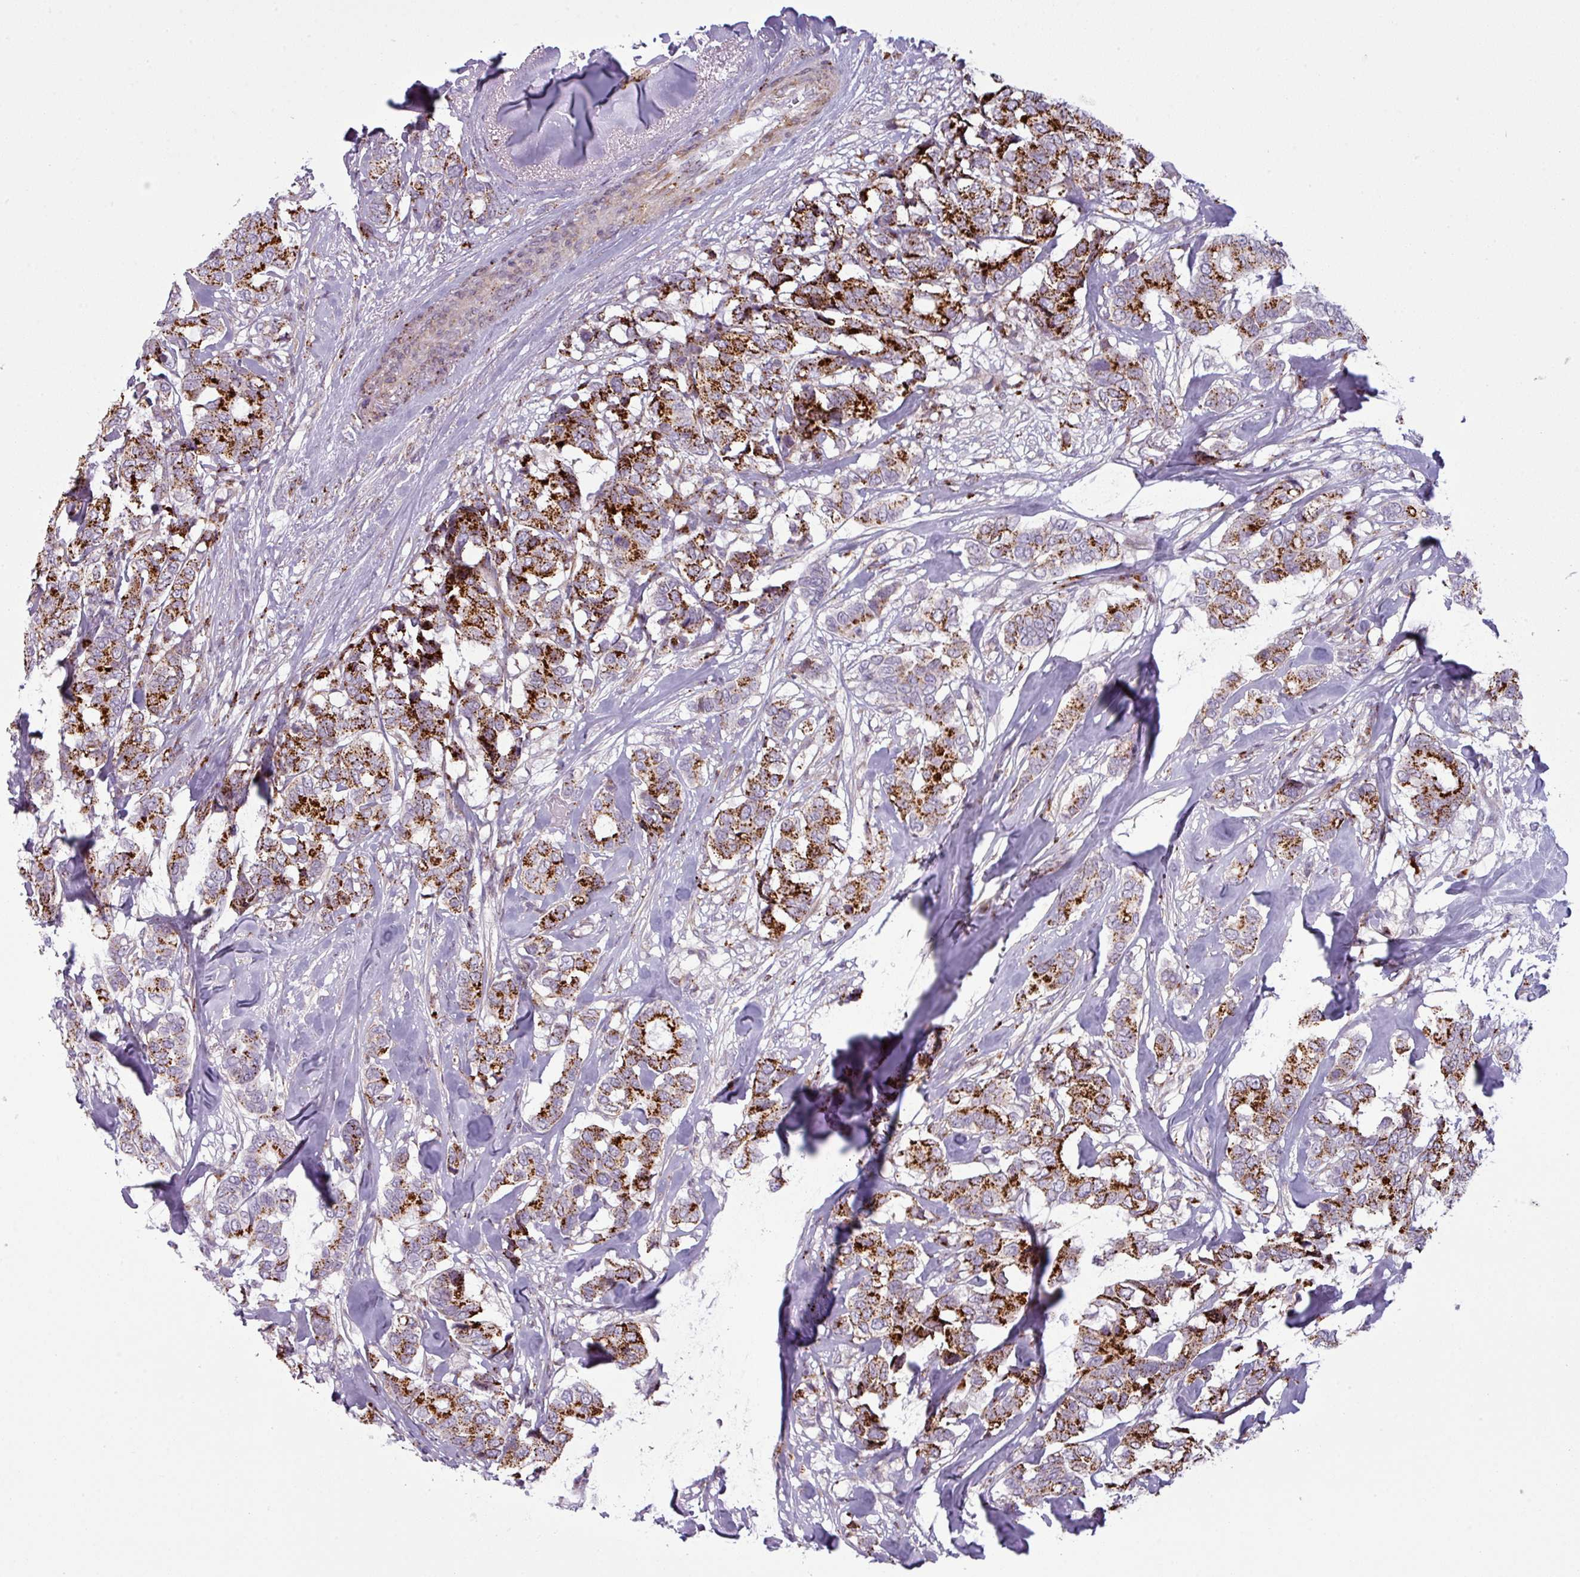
{"staining": {"intensity": "strong", "quantity": ">75%", "location": "cytoplasmic/membranous"}, "tissue": "breast cancer", "cell_type": "Tumor cells", "image_type": "cancer", "snomed": [{"axis": "morphology", "description": "Duct carcinoma"}, {"axis": "topography", "description": "Breast"}], "caption": "Tumor cells exhibit strong cytoplasmic/membranous expression in approximately >75% of cells in intraductal carcinoma (breast).", "gene": "MAP7D2", "patient": {"sex": "female", "age": 87}}